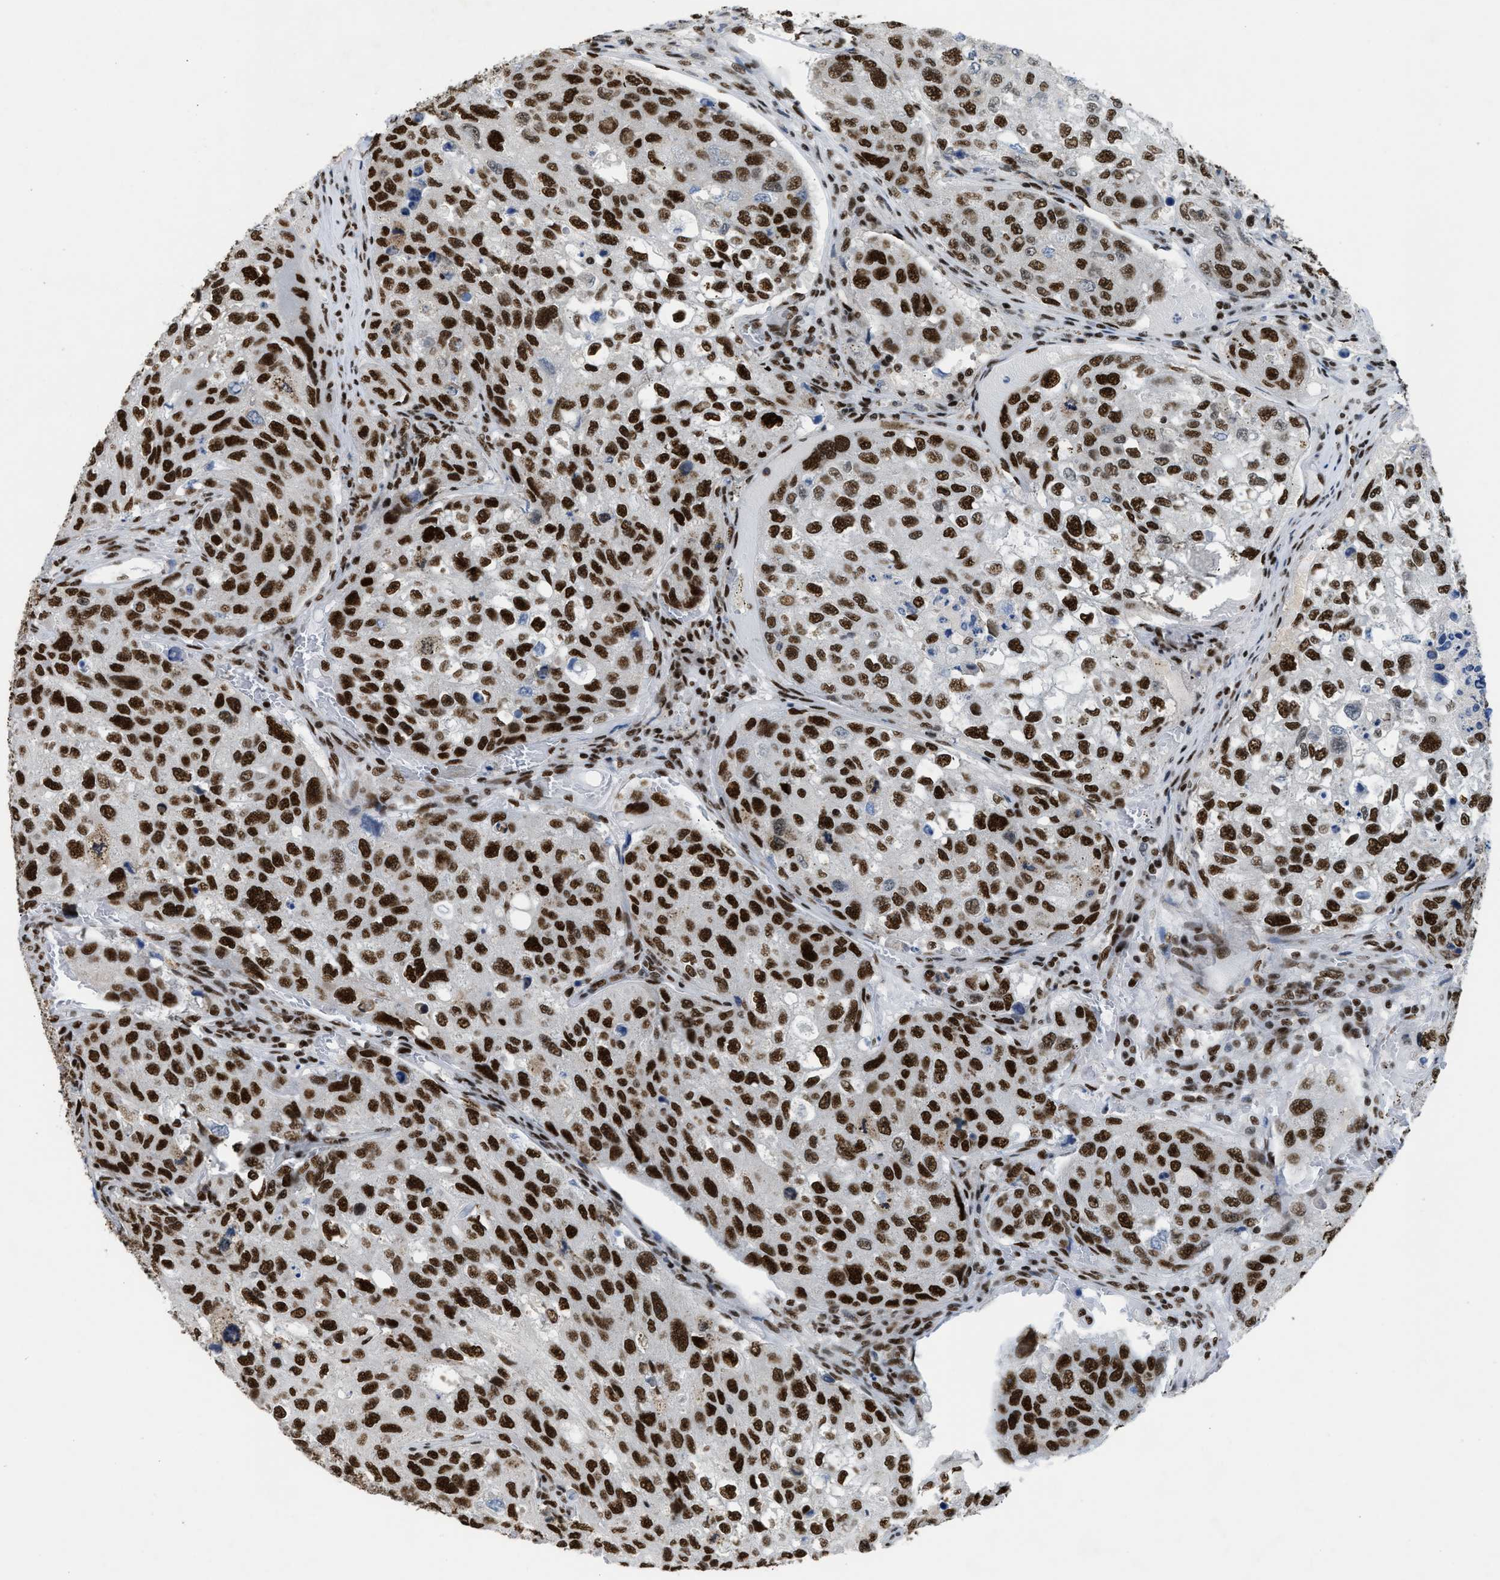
{"staining": {"intensity": "strong", "quantity": ">75%", "location": "nuclear"}, "tissue": "urothelial cancer", "cell_type": "Tumor cells", "image_type": "cancer", "snomed": [{"axis": "morphology", "description": "Urothelial carcinoma, High grade"}, {"axis": "topography", "description": "Lymph node"}, {"axis": "topography", "description": "Urinary bladder"}], "caption": "Human urothelial cancer stained with a brown dye exhibits strong nuclear positive staining in about >75% of tumor cells.", "gene": "SCAF4", "patient": {"sex": "male", "age": 51}}